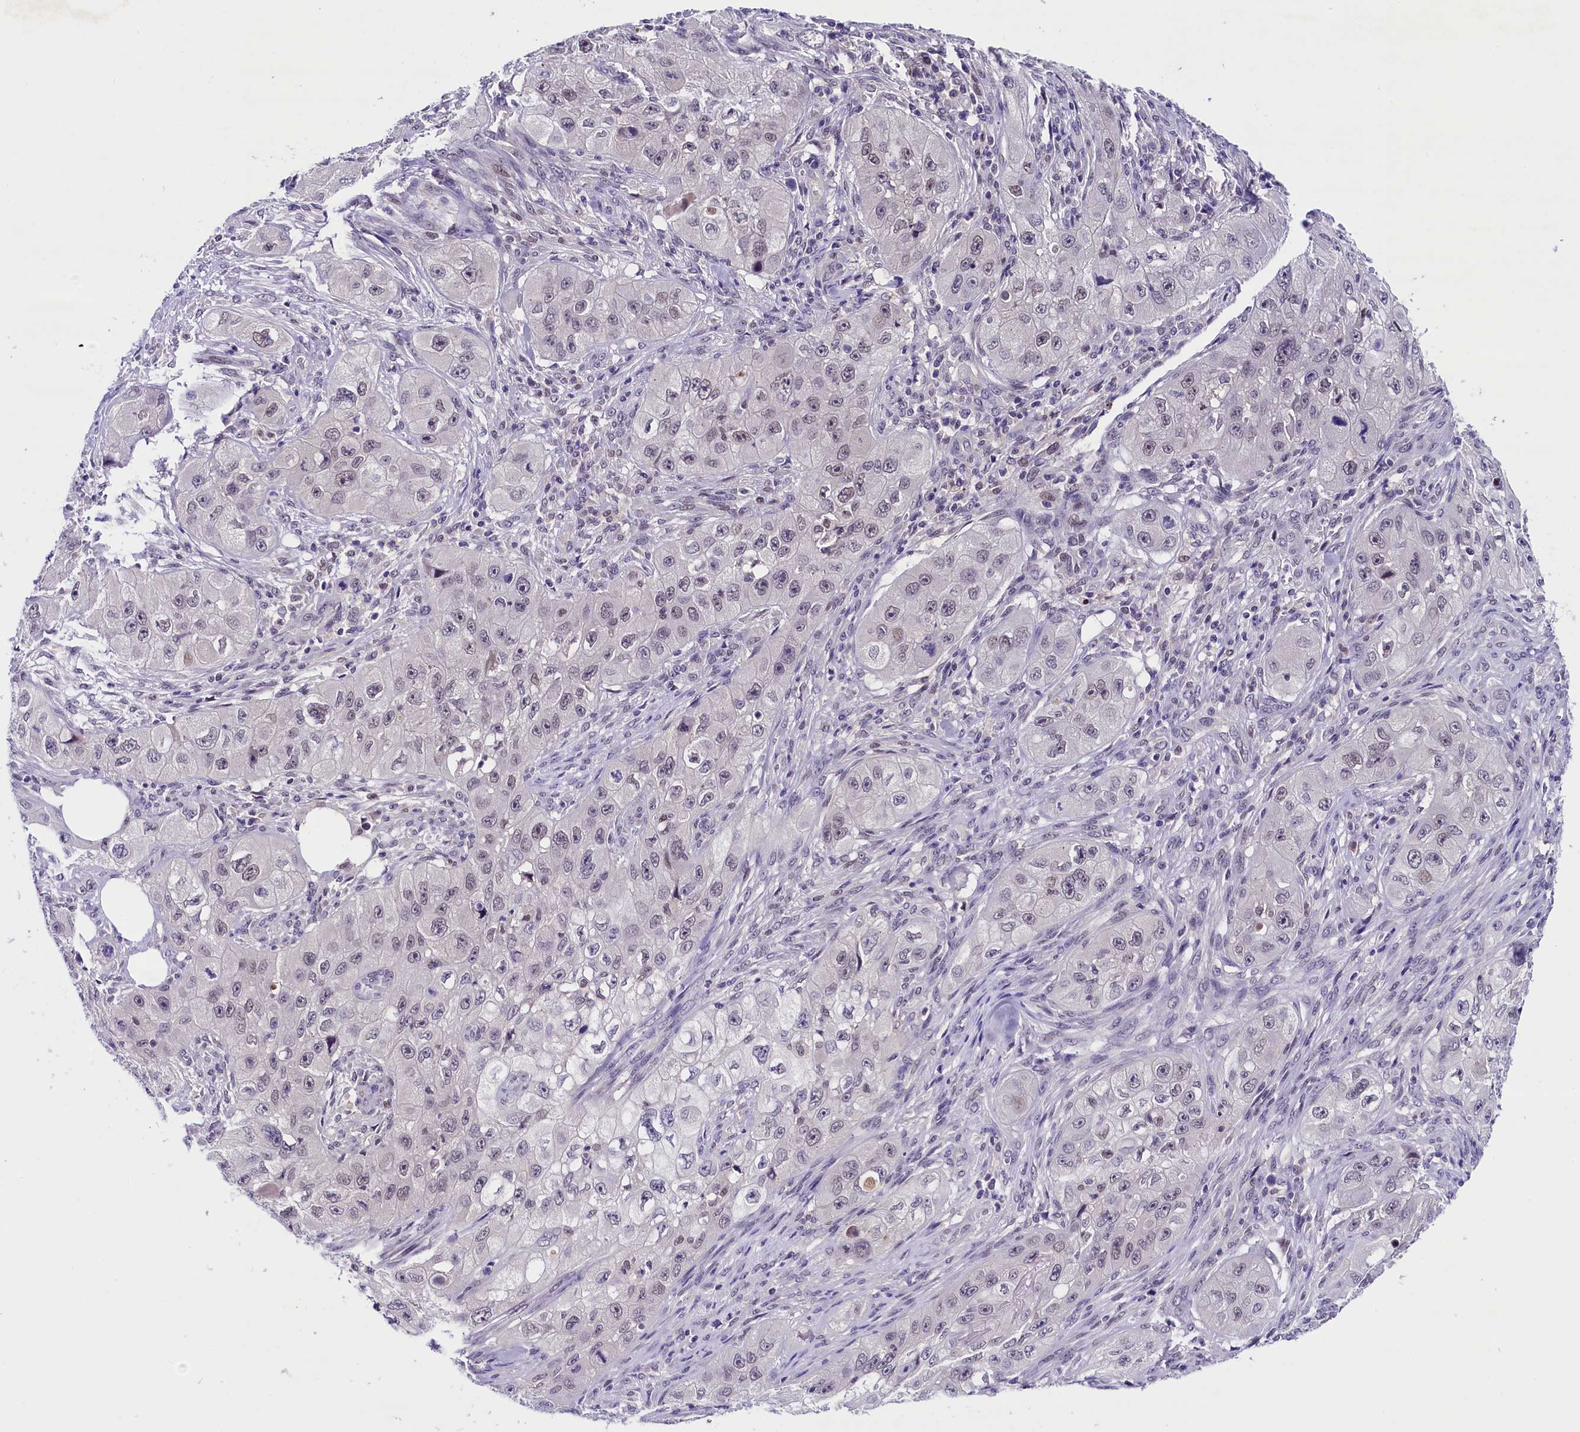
{"staining": {"intensity": "weak", "quantity": "<25%", "location": "nuclear"}, "tissue": "skin cancer", "cell_type": "Tumor cells", "image_type": "cancer", "snomed": [{"axis": "morphology", "description": "Squamous cell carcinoma, NOS"}, {"axis": "topography", "description": "Skin"}, {"axis": "topography", "description": "Subcutis"}], "caption": "Tumor cells show no significant positivity in skin squamous cell carcinoma.", "gene": "IQCN", "patient": {"sex": "male", "age": 73}}